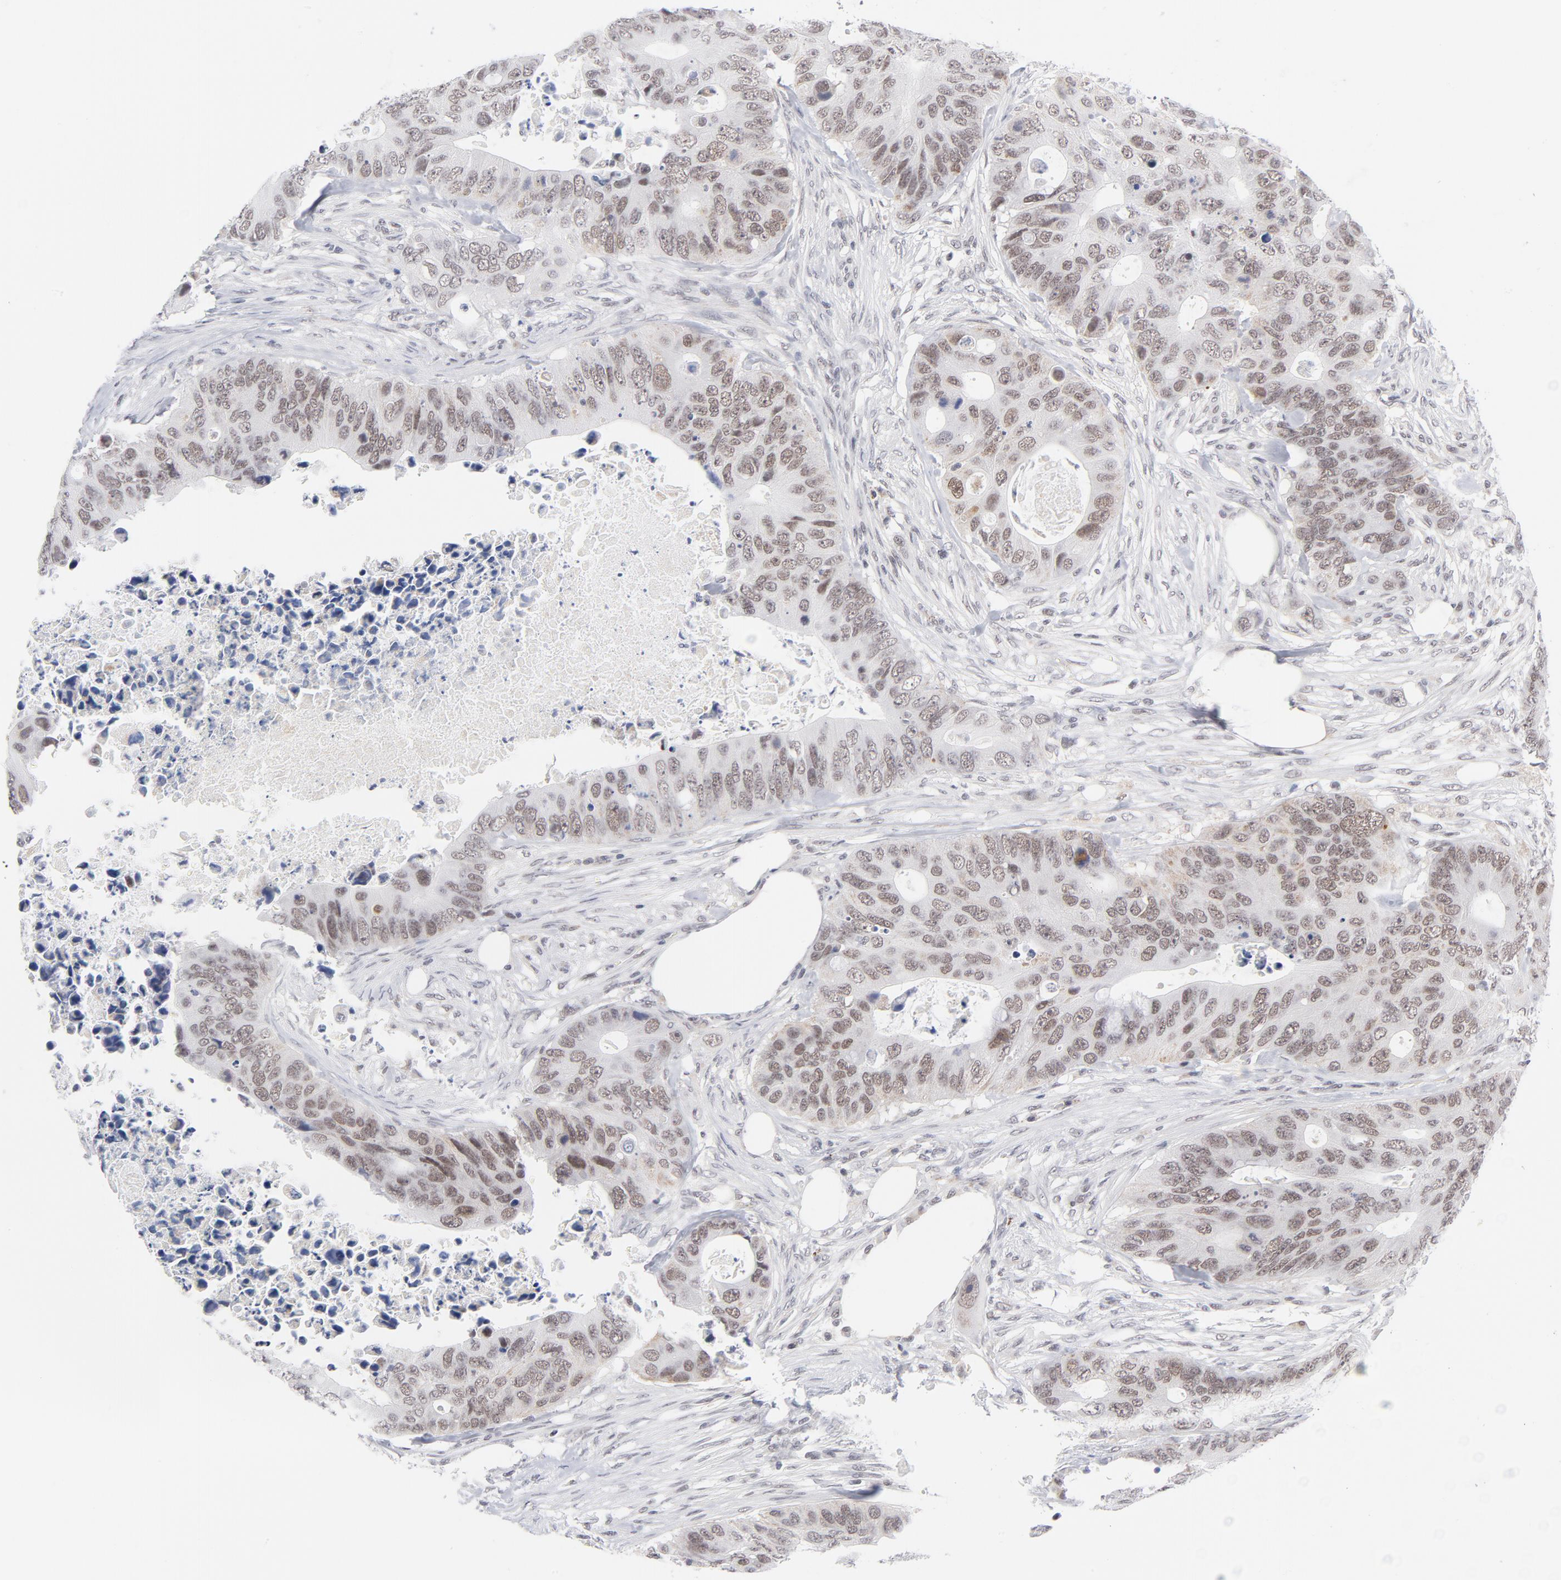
{"staining": {"intensity": "moderate", "quantity": ">75%", "location": "nuclear"}, "tissue": "colorectal cancer", "cell_type": "Tumor cells", "image_type": "cancer", "snomed": [{"axis": "morphology", "description": "Adenocarcinoma, NOS"}, {"axis": "topography", "description": "Colon"}], "caption": "Immunohistochemical staining of colorectal adenocarcinoma reveals medium levels of moderate nuclear staining in approximately >75% of tumor cells.", "gene": "BAP1", "patient": {"sex": "male", "age": 71}}